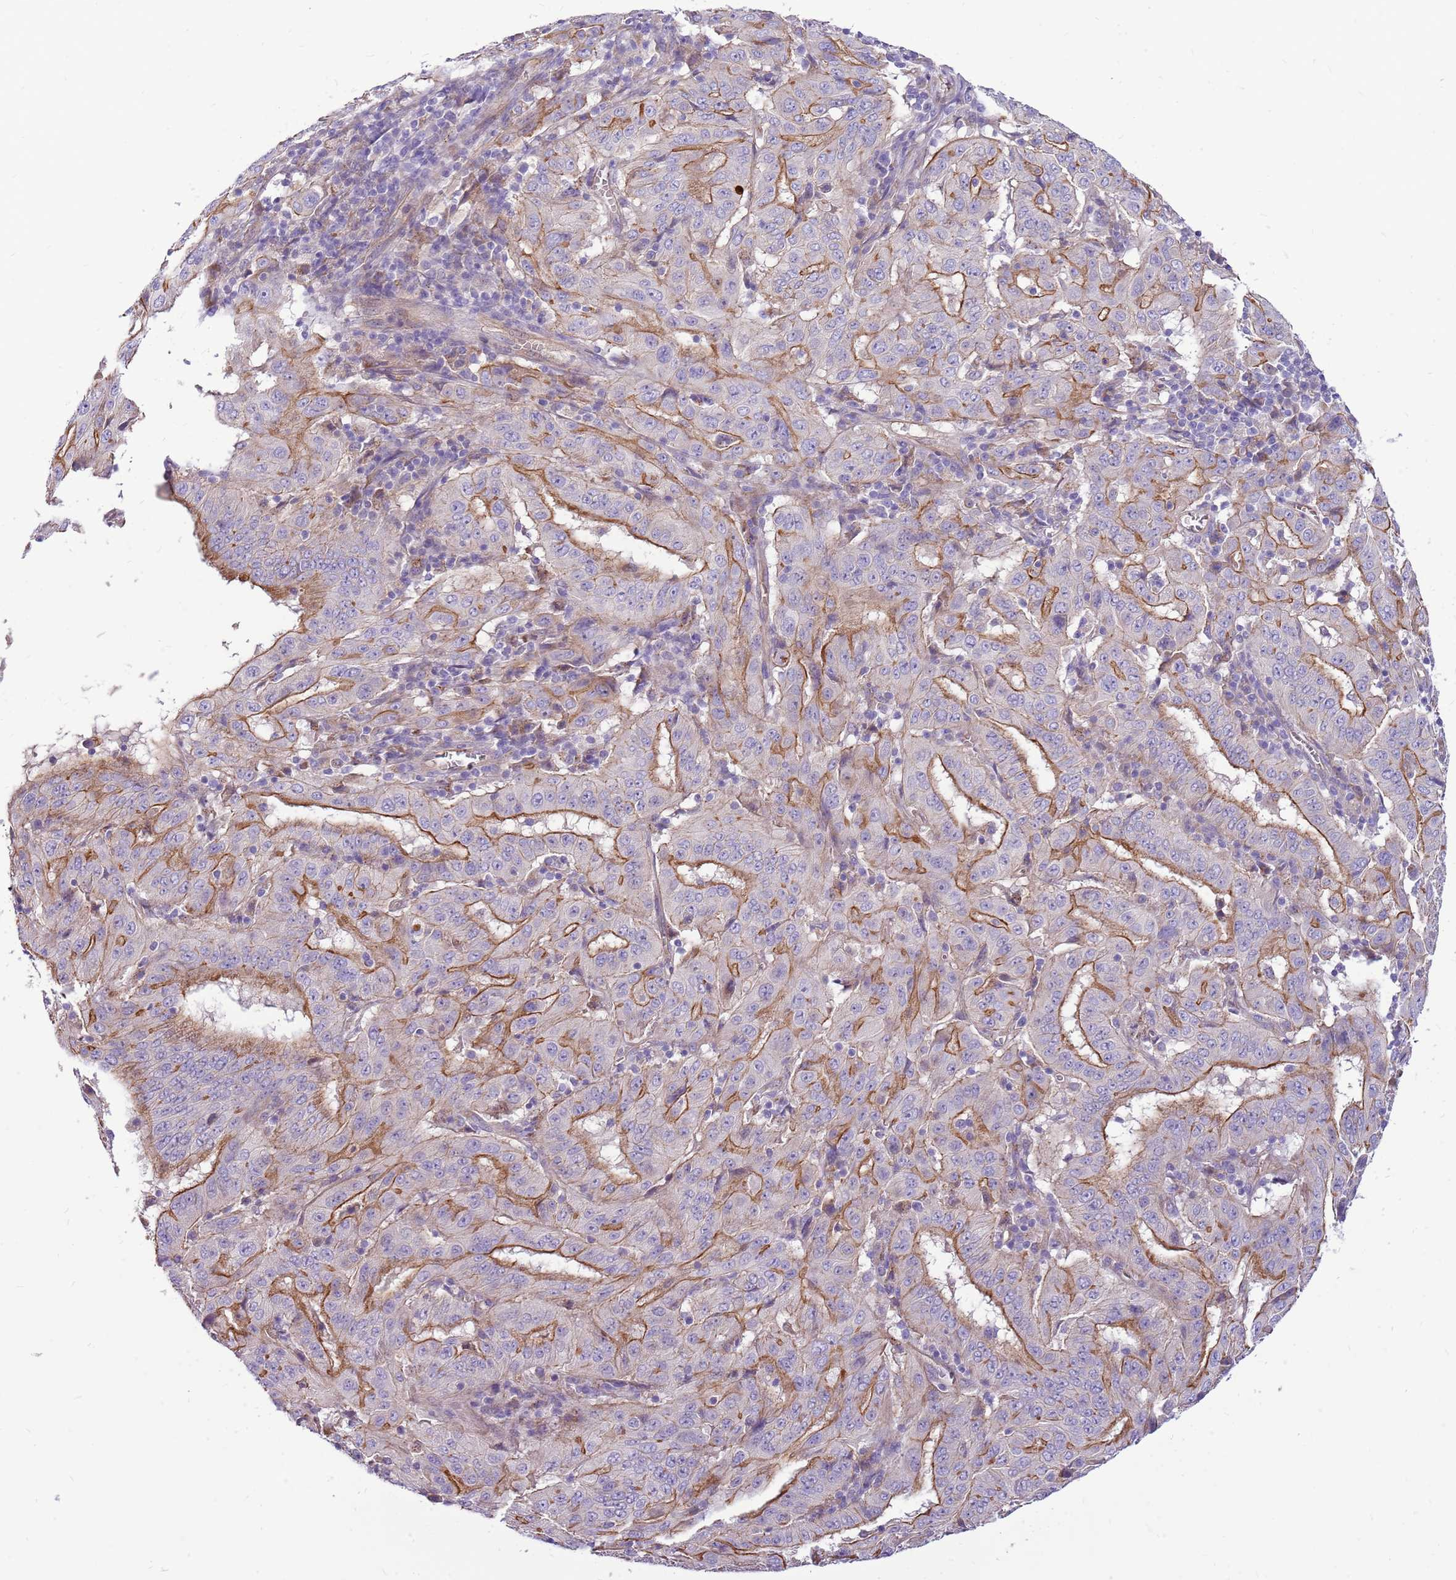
{"staining": {"intensity": "moderate", "quantity": ">75%", "location": "cytoplasmic/membranous"}, "tissue": "pancreatic cancer", "cell_type": "Tumor cells", "image_type": "cancer", "snomed": [{"axis": "morphology", "description": "Adenocarcinoma, NOS"}, {"axis": "topography", "description": "Pancreas"}], "caption": "This micrograph displays immunohistochemistry staining of pancreatic cancer (adenocarcinoma), with medium moderate cytoplasmic/membranous positivity in about >75% of tumor cells.", "gene": "NTN4", "patient": {"sex": "male", "age": 63}}